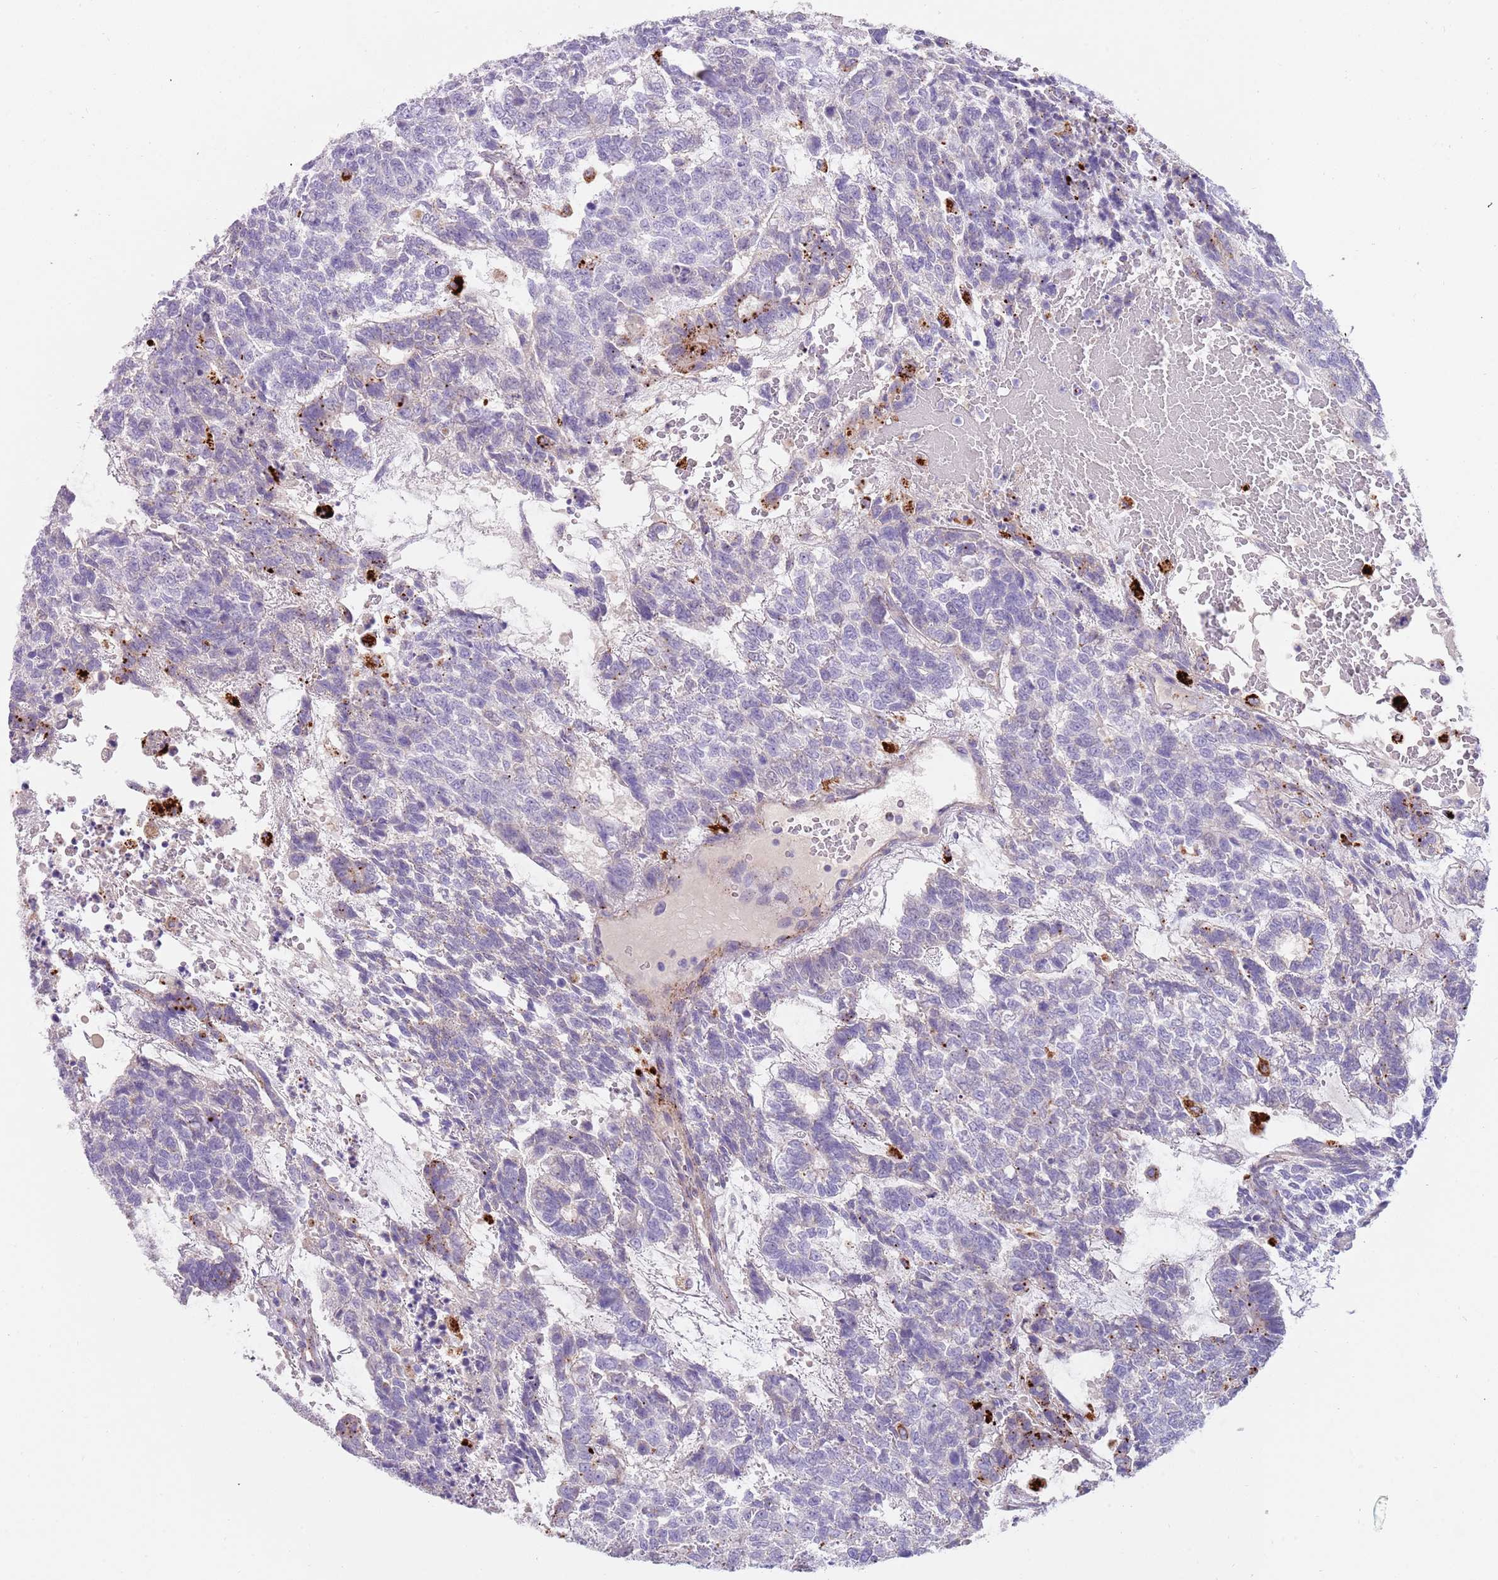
{"staining": {"intensity": "negative", "quantity": "none", "location": "none"}, "tissue": "testis cancer", "cell_type": "Tumor cells", "image_type": "cancer", "snomed": [{"axis": "morphology", "description": "Carcinoma, Embryonal, NOS"}, {"axis": "topography", "description": "Testis"}], "caption": "IHC micrograph of neoplastic tissue: human embryonal carcinoma (testis) stained with DAB (3,3'-diaminobenzidine) reveals no significant protein expression in tumor cells.", "gene": "LRRN3", "patient": {"sex": "male", "age": 23}}